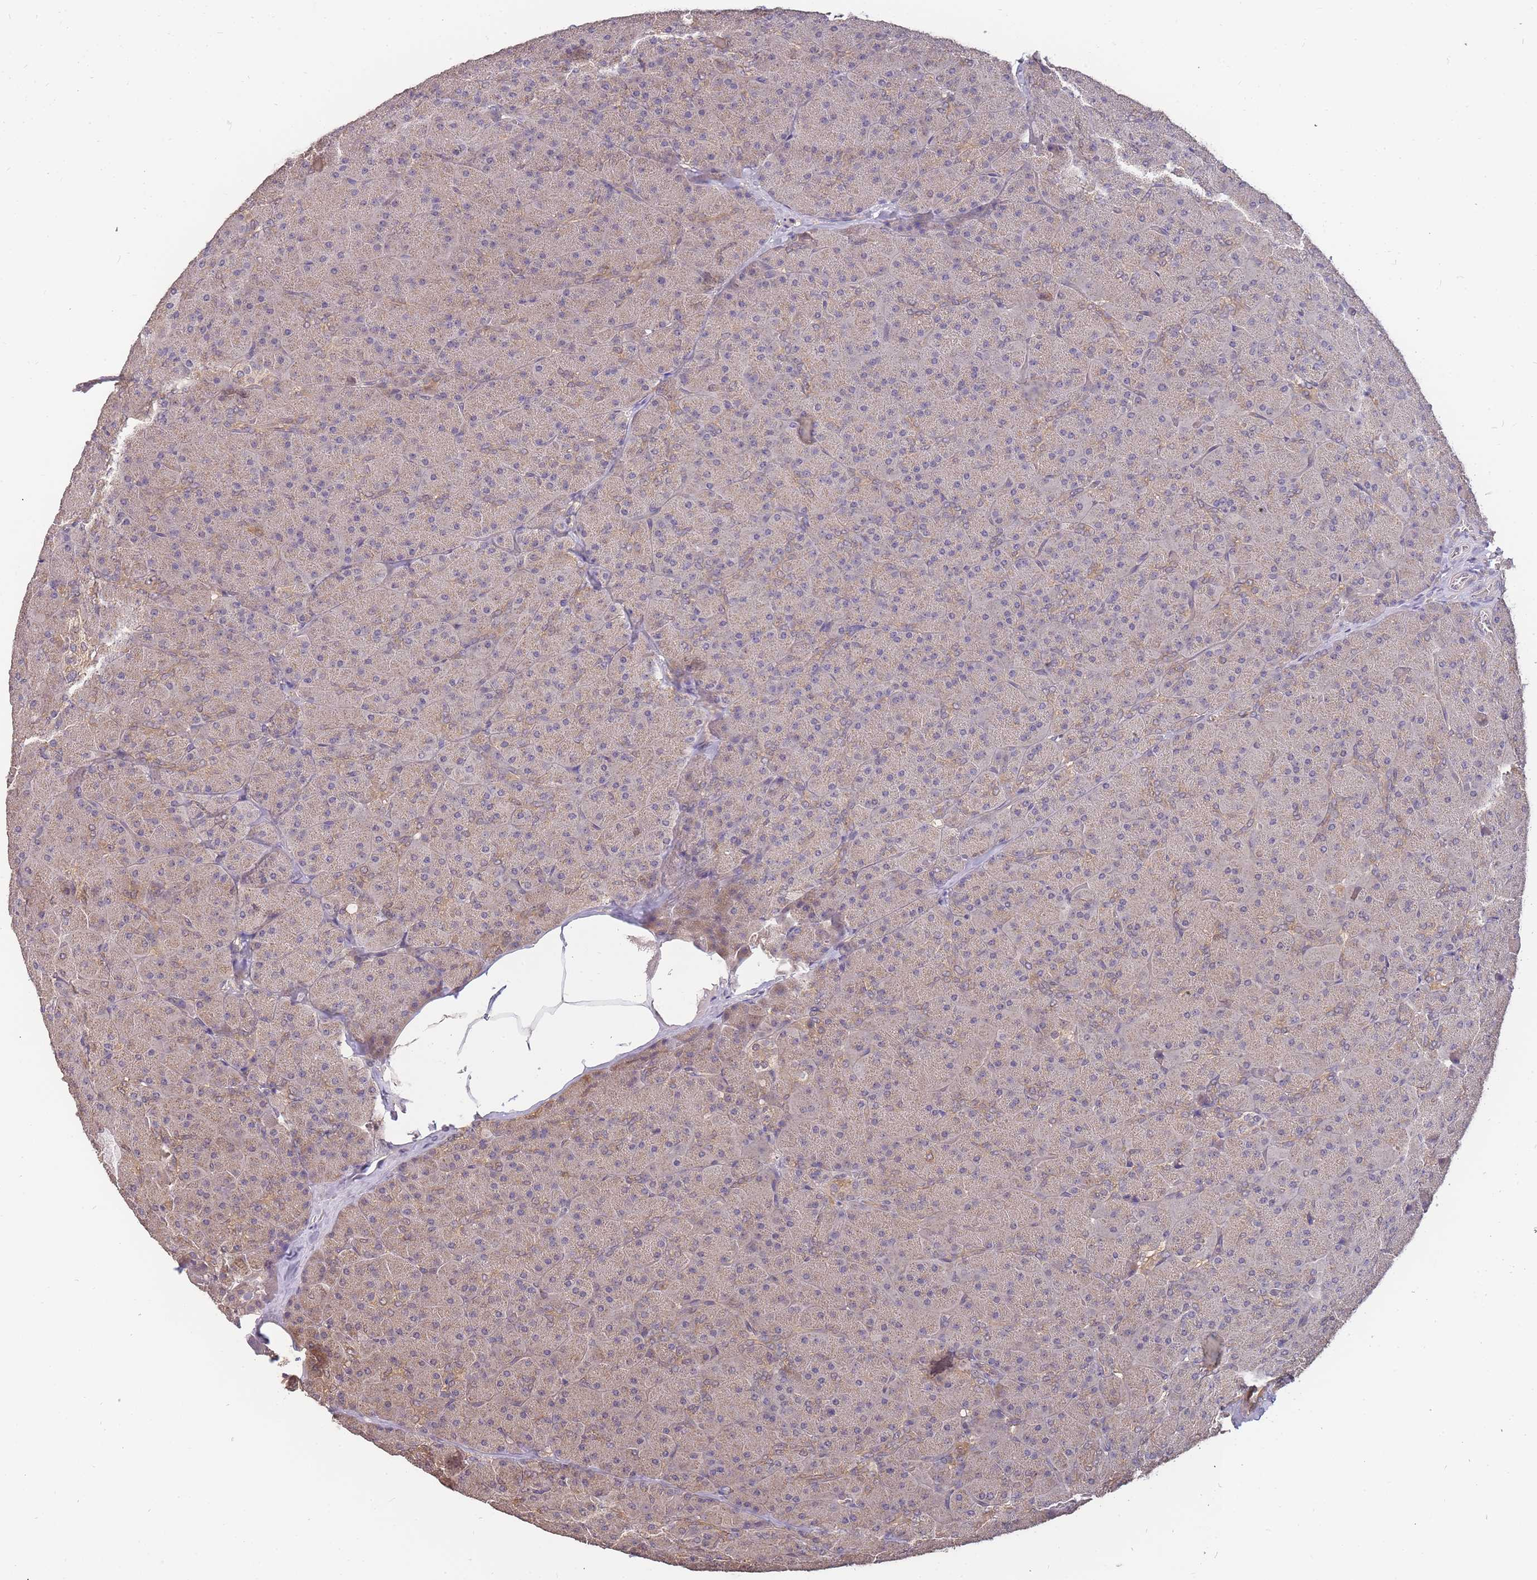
{"staining": {"intensity": "weak", "quantity": ">75%", "location": "cytoplasmic/membranous"}, "tissue": "pancreas", "cell_type": "Exocrine glandular cells", "image_type": "normal", "snomed": [{"axis": "morphology", "description": "Normal tissue, NOS"}, {"axis": "topography", "description": "Pancreas"}], "caption": "DAB immunohistochemical staining of normal human pancreas demonstrates weak cytoplasmic/membranous protein expression in approximately >75% of exocrine glandular cells.", "gene": "CDKN2AIPNL", "patient": {"sex": "male", "age": 36}}